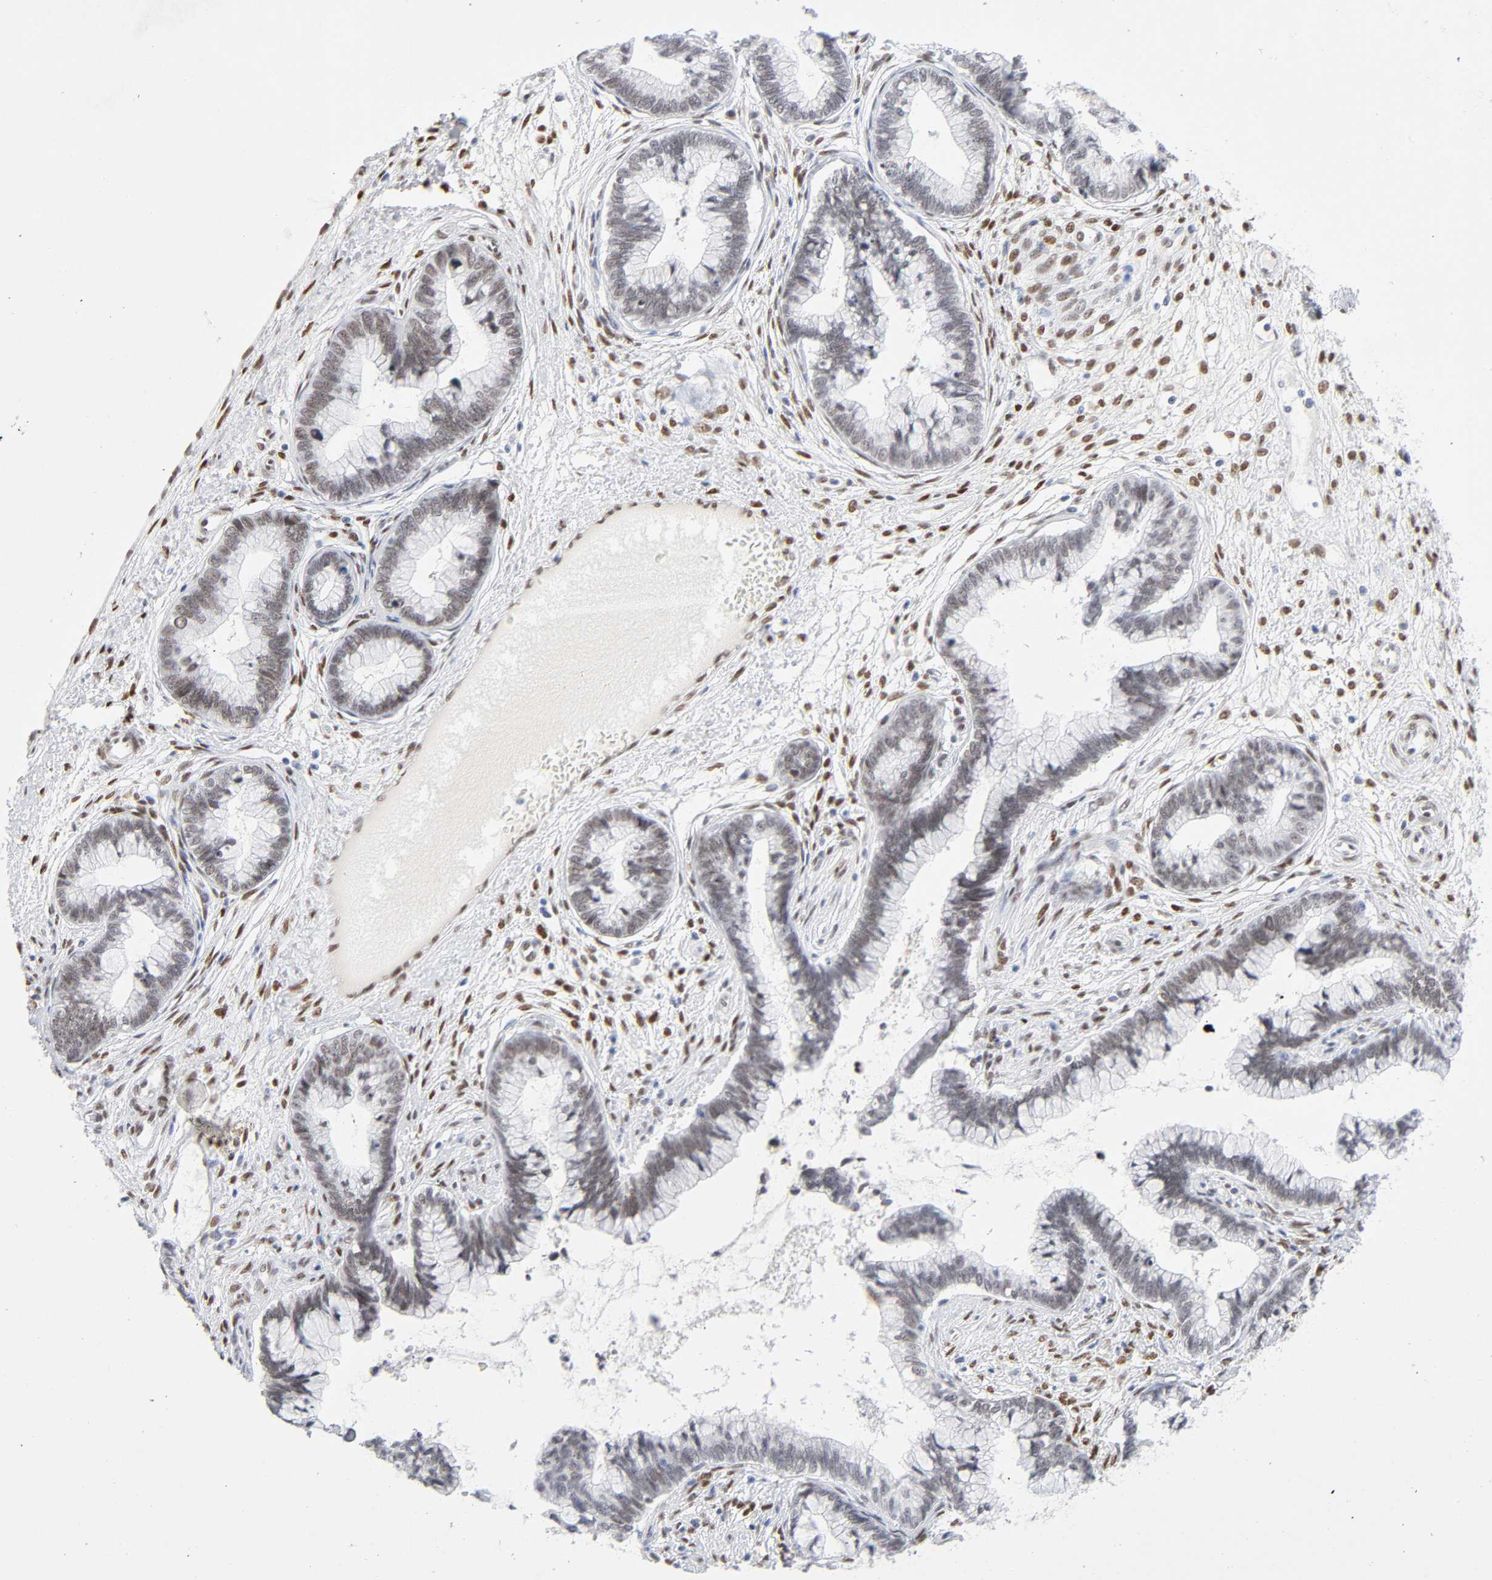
{"staining": {"intensity": "weak", "quantity": ">75%", "location": "nuclear"}, "tissue": "cervical cancer", "cell_type": "Tumor cells", "image_type": "cancer", "snomed": [{"axis": "morphology", "description": "Adenocarcinoma, NOS"}, {"axis": "topography", "description": "Cervix"}], "caption": "Protein staining exhibits weak nuclear expression in approximately >75% of tumor cells in adenocarcinoma (cervical).", "gene": "NFIC", "patient": {"sex": "female", "age": 44}}